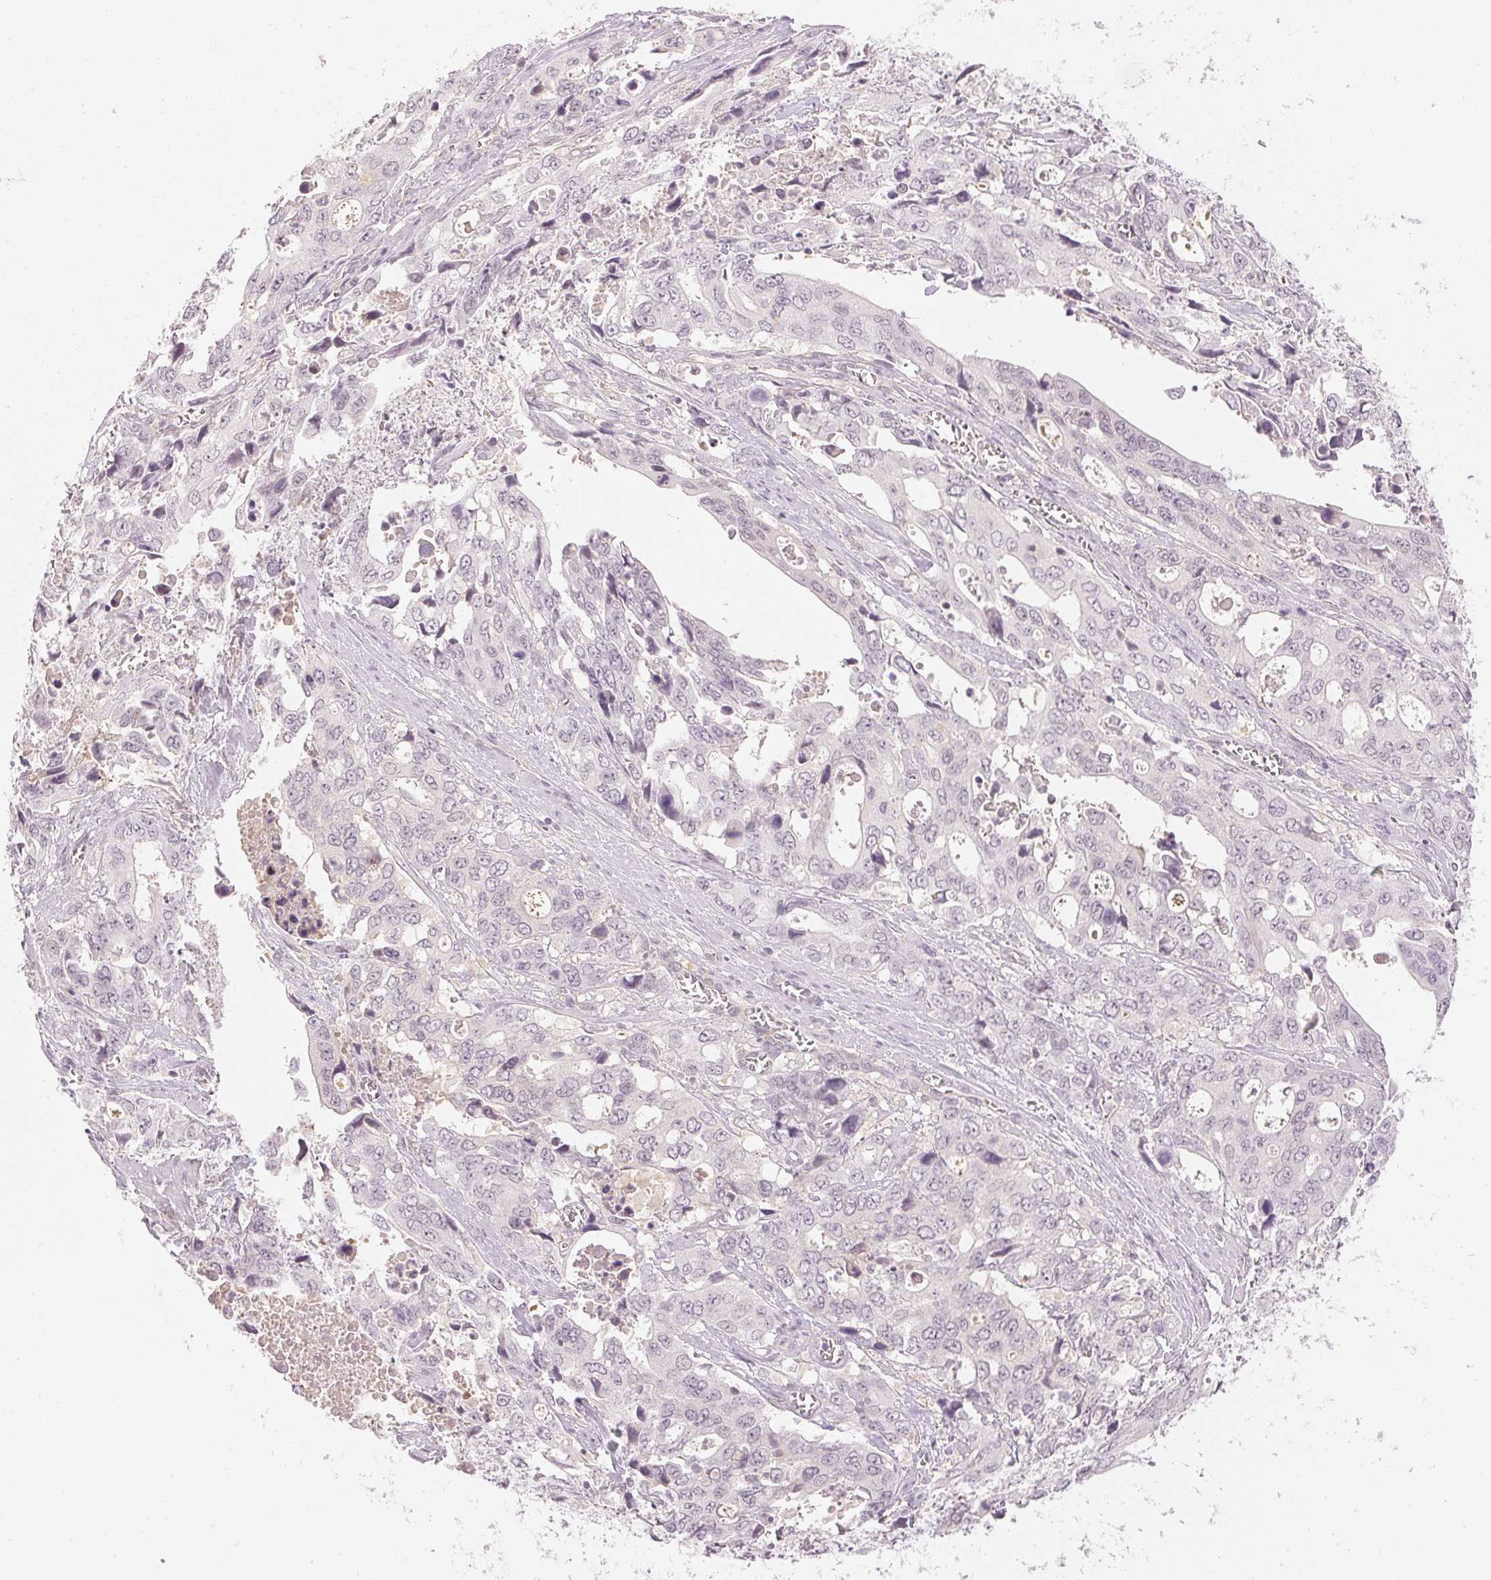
{"staining": {"intensity": "negative", "quantity": "none", "location": "none"}, "tissue": "stomach cancer", "cell_type": "Tumor cells", "image_type": "cancer", "snomed": [{"axis": "morphology", "description": "Adenocarcinoma, NOS"}, {"axis": "topography", "description": "Stomach, upper"}], "caption": "Tumor cells are negative for protein expression in human stomach adenocarcinoma. (DAB (3,3'-diaminobenzidine) immunohistochemistry (IHC), high magnification).", "gene": "KPRP", "patient": {"sex": "male", "age": 74}}